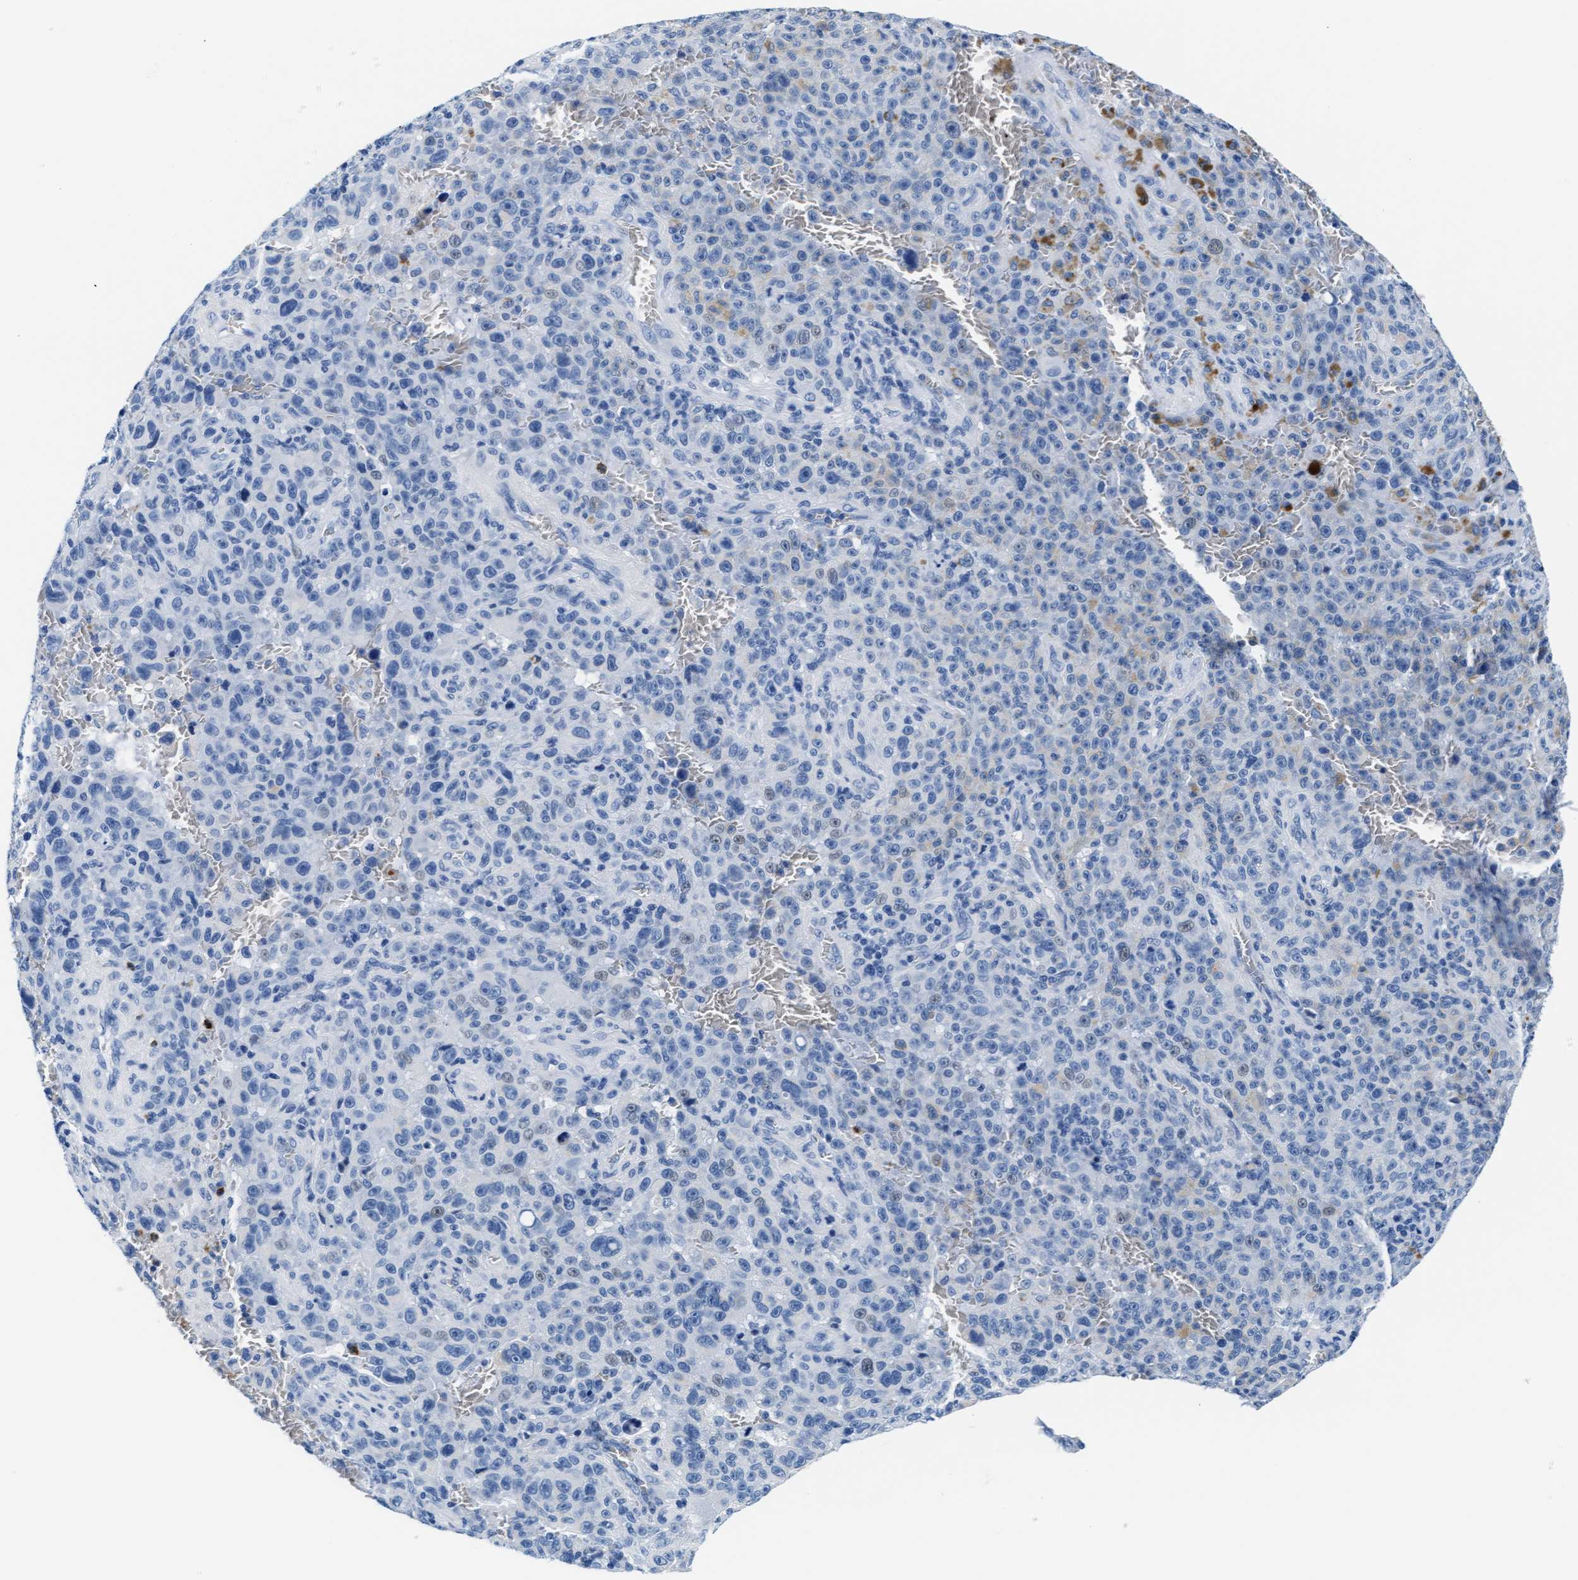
{"staining": {"intensity": "negative", "quantity": "none", "location": "none"}, "tissue": "melanoma", "cell_type": "Tumor cells", "image_type": "cancer", "snomed": [{"axis": "morphology", "description": "Malignant melanoma, NOS"}, {"axis": "topography", "description": "Skin"}], "caption": "Tumor cells are negative for brown protein staining in malignant melanoma.", "gene": "MMP8", "patient": {"sex": "female", "age": 82}}